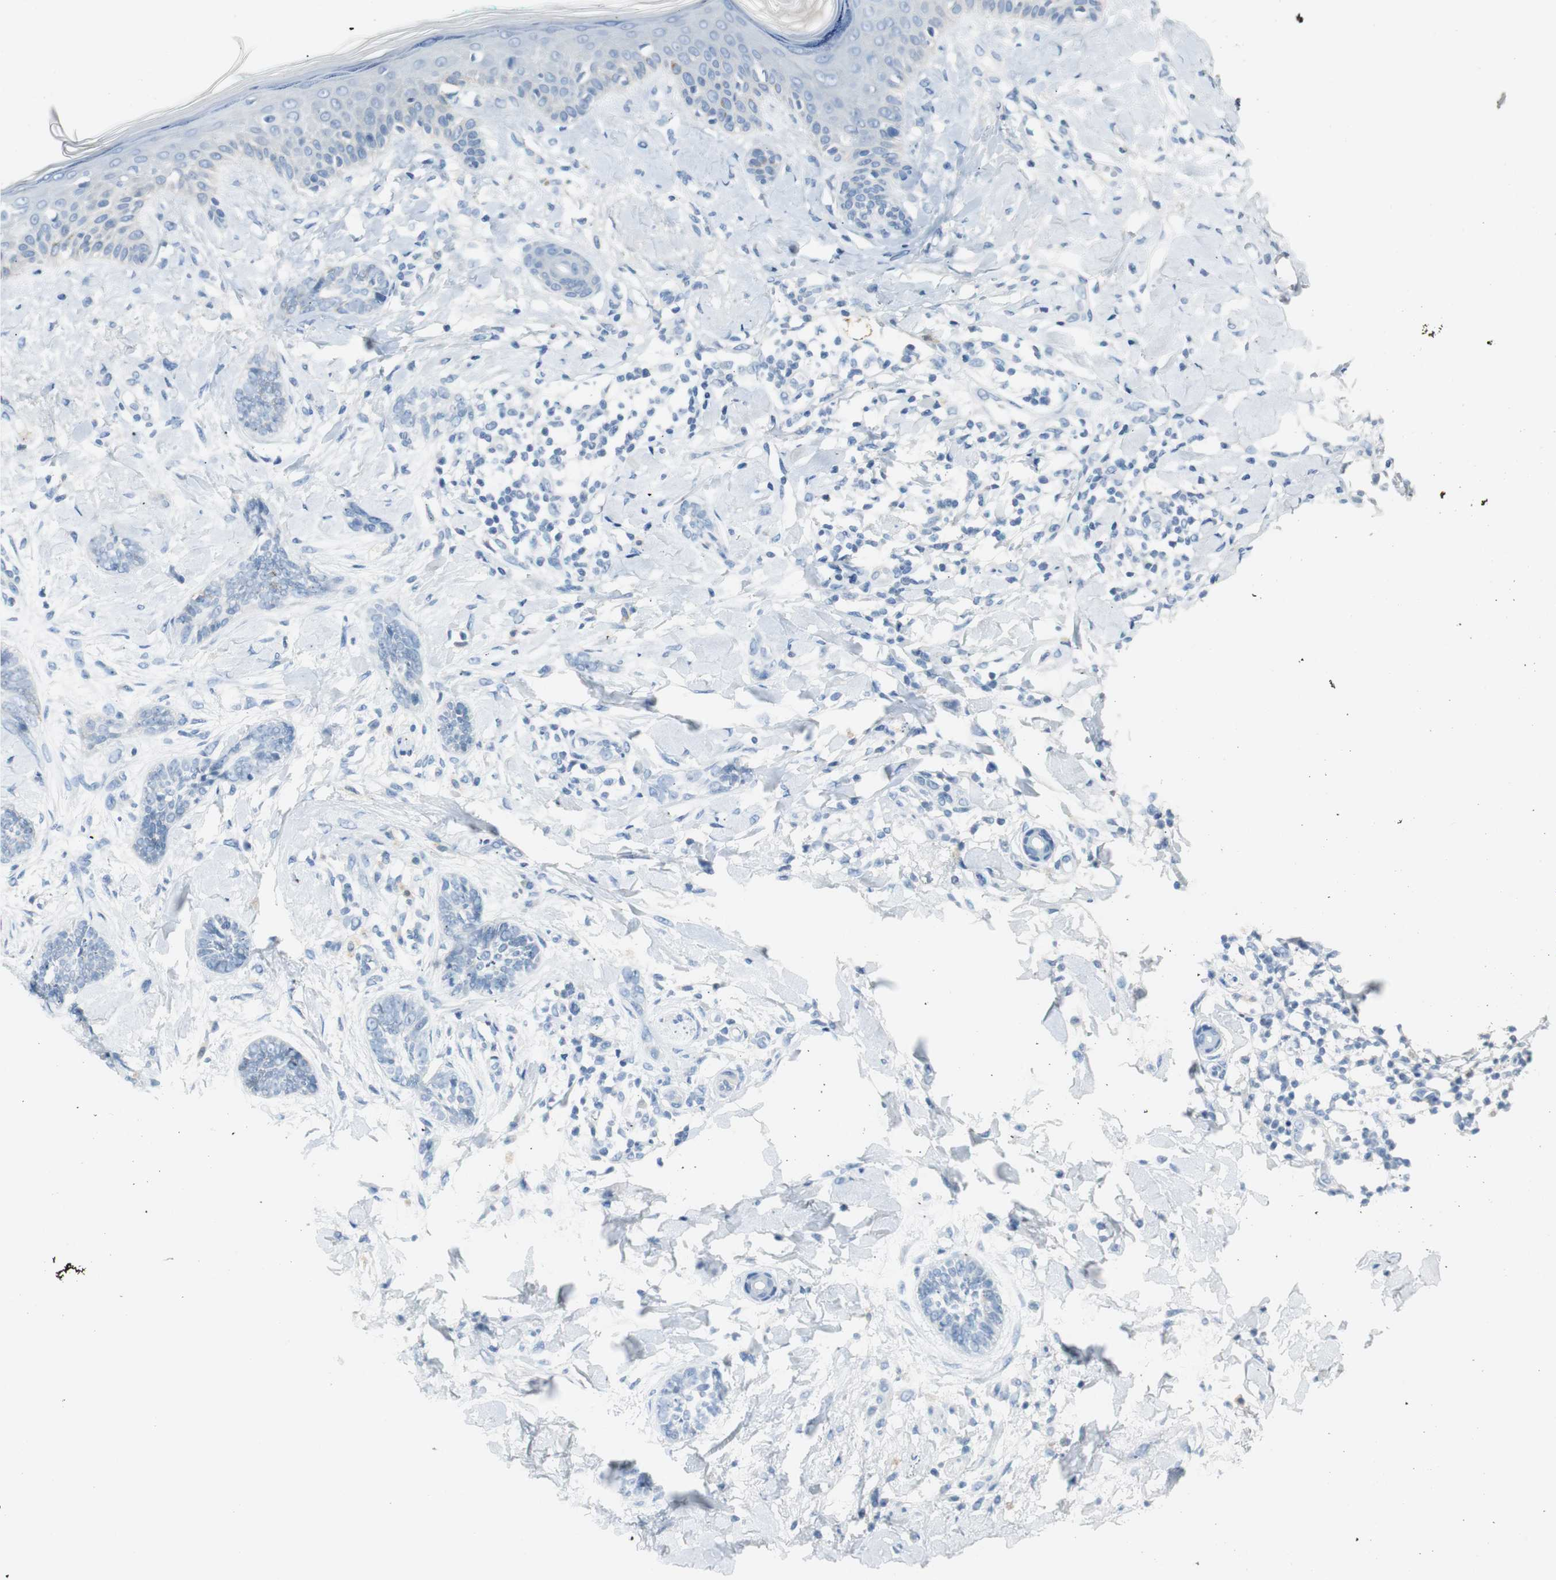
{"staining": {"intensity": "negative", "quantity": "none", "location": "none"}, "tissue": "skin cancer", "cell_type": "Tumor cells", "image_type": "cancer", "snomed": [{"axis": "morphology", "description": "Basal cell carcinoma"}, {"axis": "topography", "description": "Skin"}], "caption": "Human skin cancer (basal cell carcinoma) stained for a protein using IHC exhibits no staining in tumor cells.", "gene": "LRP2", "patient": {"sex": "female", "age": 58}}